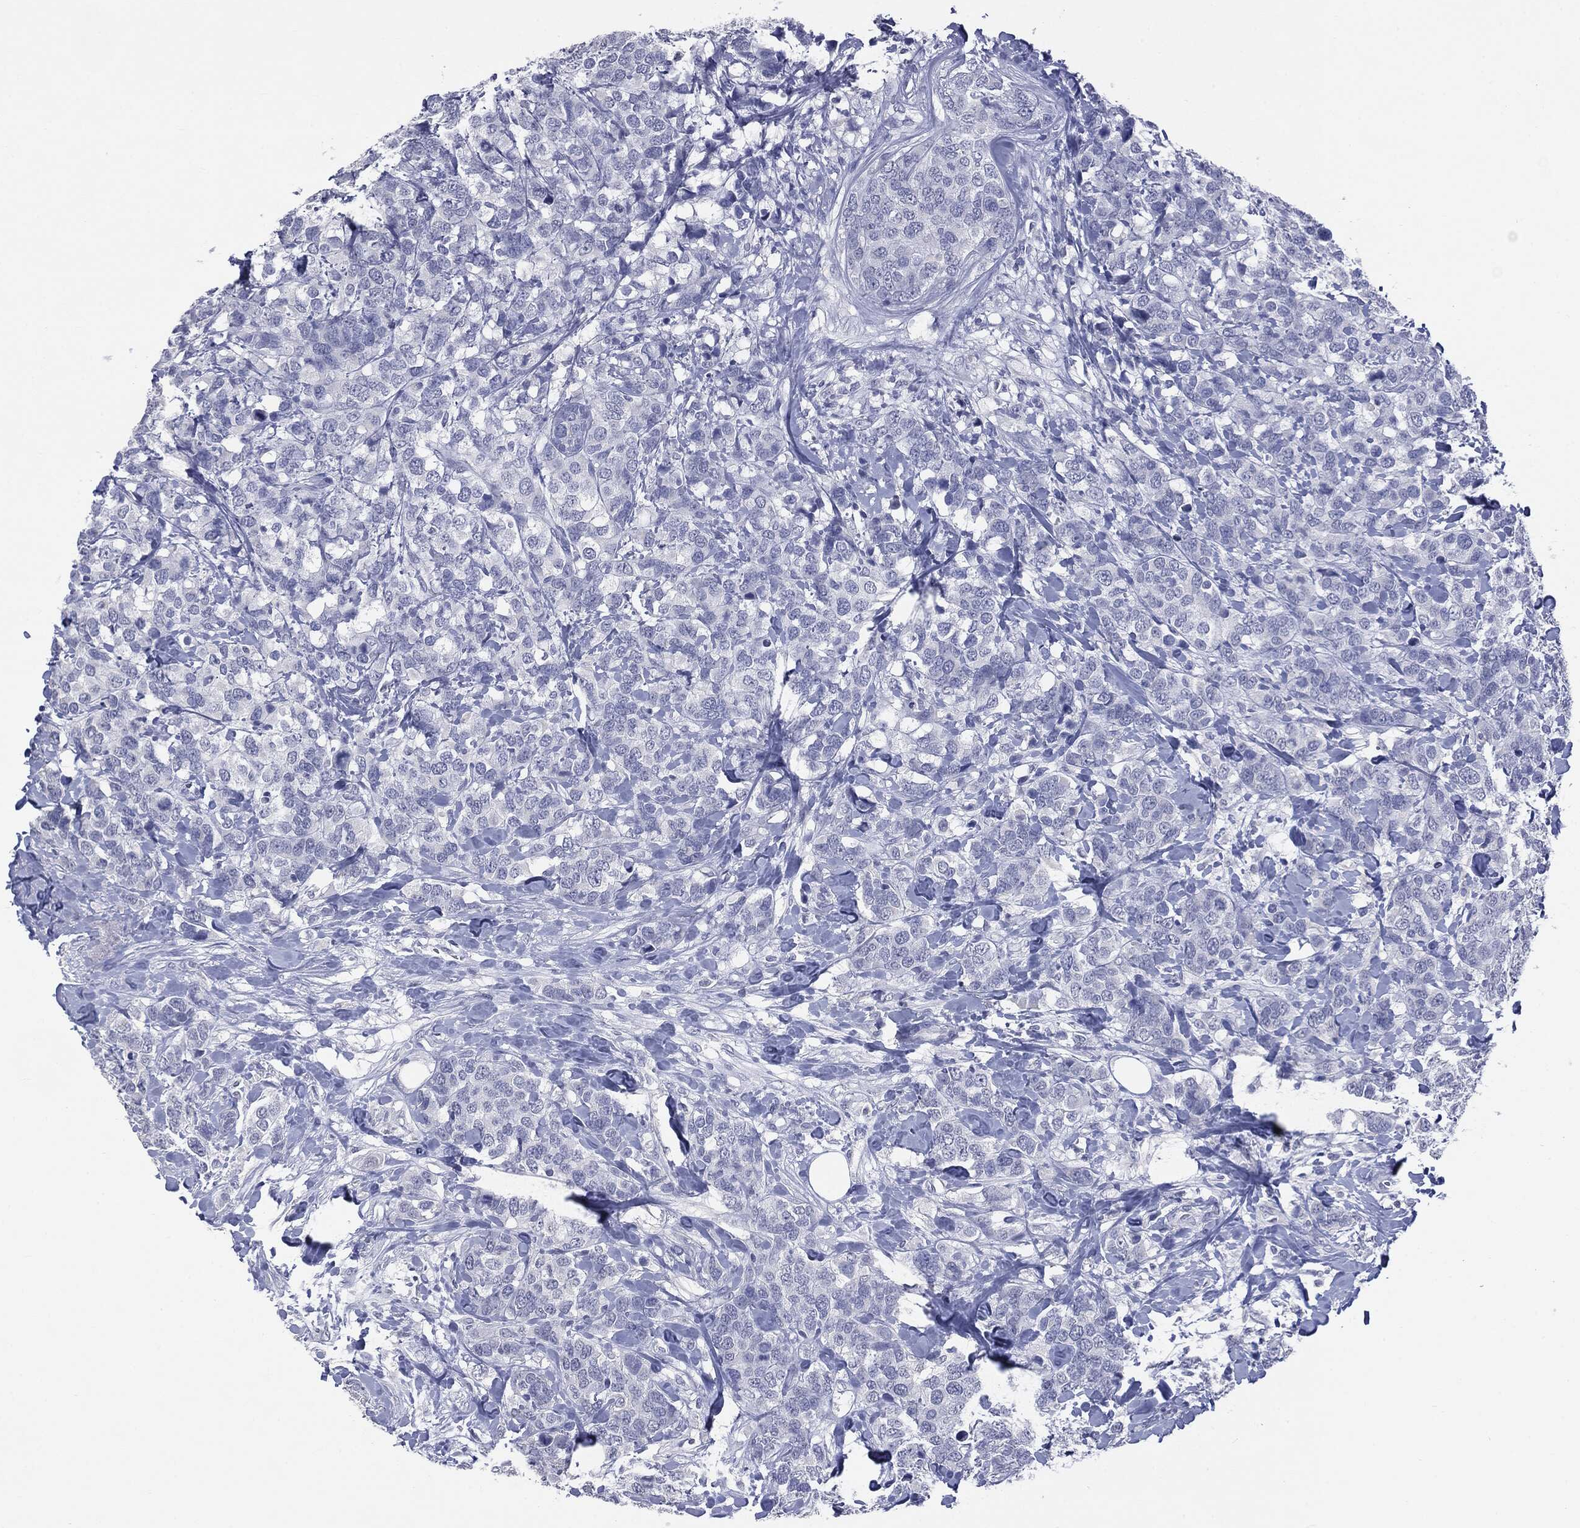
{"staining": {"intensity": "negative", "quantity": "none", "location": "none"}, "tissue": "breast cancer", "cell_type": "Tumor cells", "image_type": "cancer", "snomed": [{"axis": "morphology", "description": "Lobular carcinoma"}, {"axis": "topography", "description": "Breast"}], "caption": "This is an immunohistochemistry (IHC) micrograph of human lobular carcinoma (breast). There is no expression in tumor cells.", "gene": "TSHB", "patient": {"sex": "female", "age": 59}}